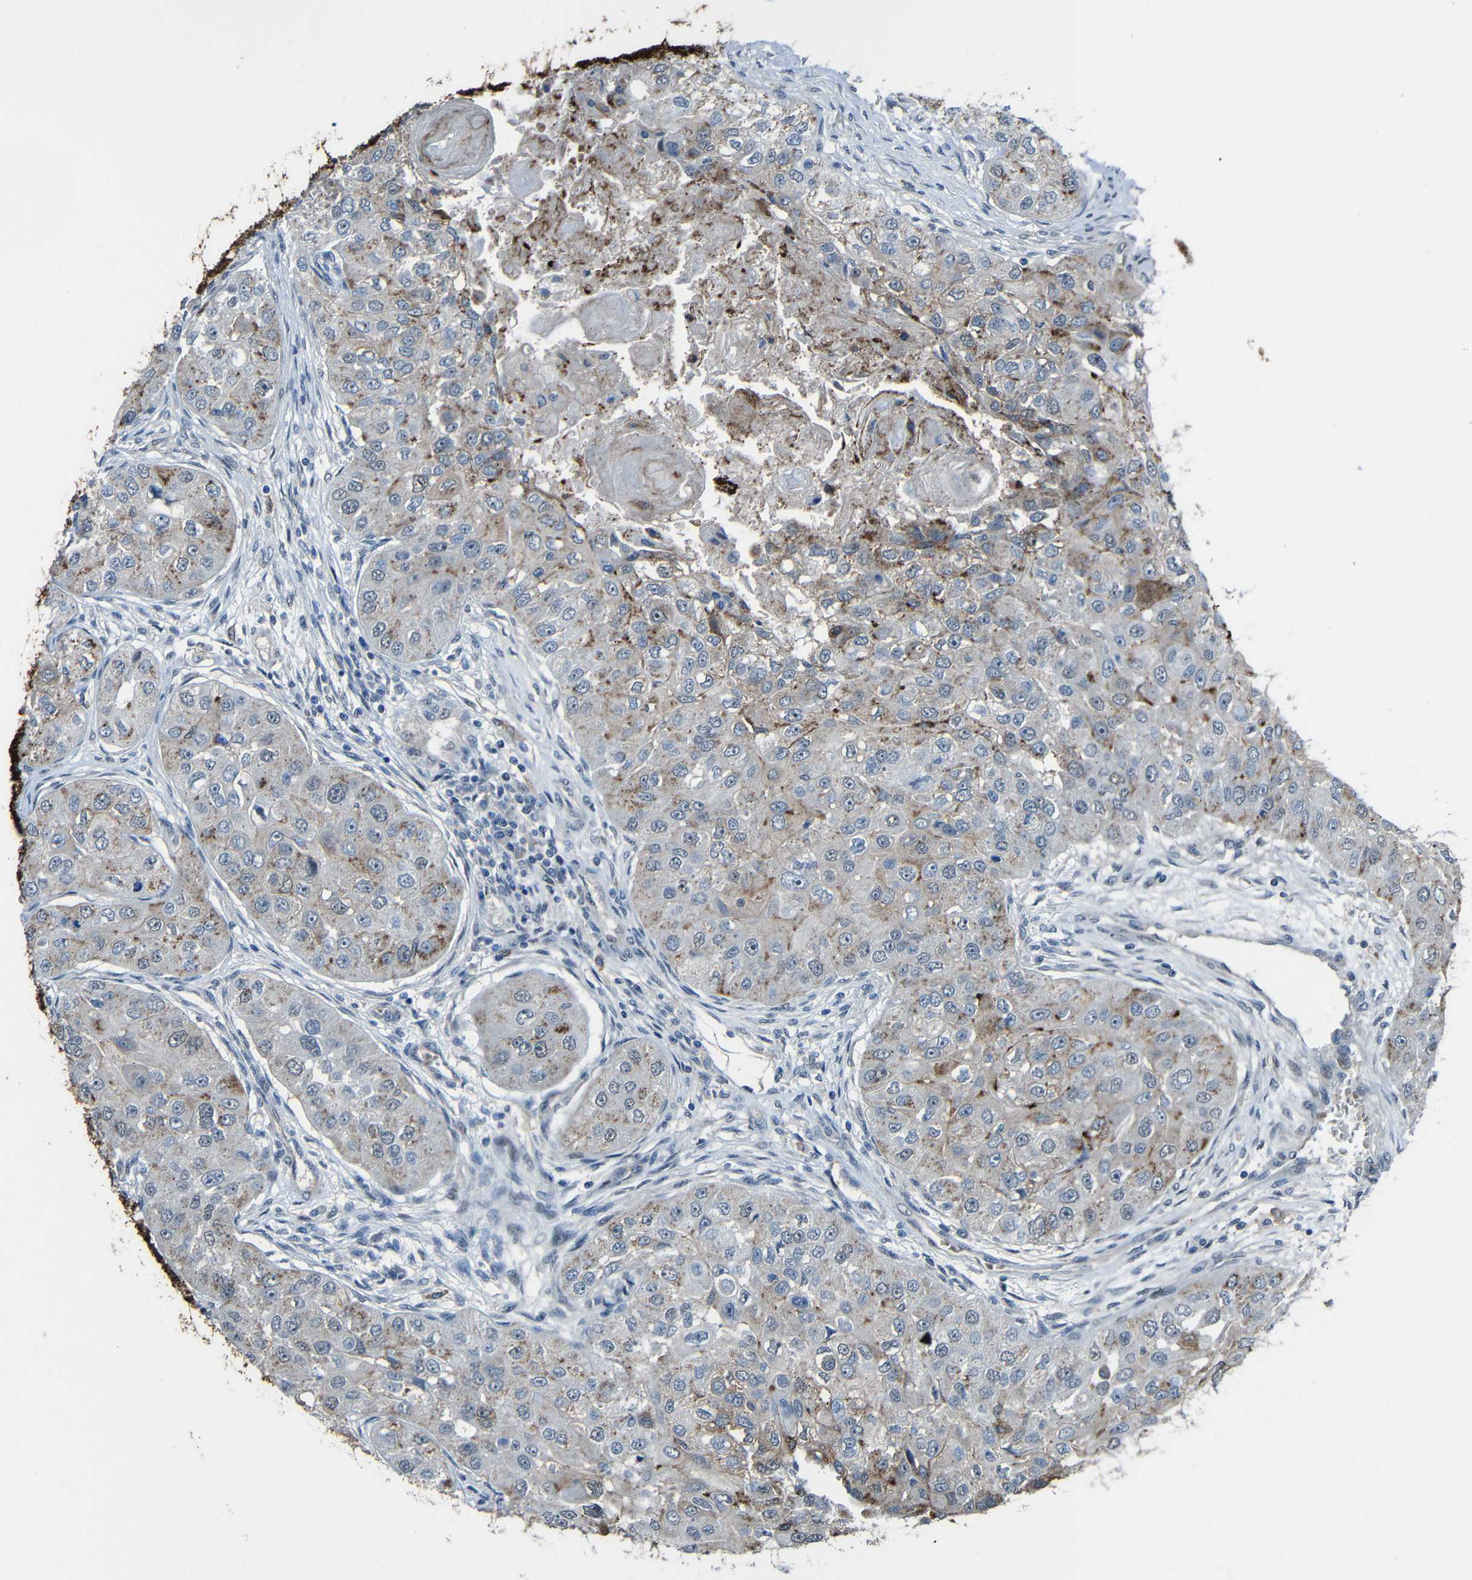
{"staining": {"intensity": "moderate", "quantity": "25%-75%", "location": "cytoplasmic/membranous"}, "tissue": "head and neck cancer", "cell_type": "Tumor cells", "image_type": "cancer", "snomed": [{"axis": "morphology", "description": "Normal tissue, NOS"}, {"axis": "morphology", "description": "Squamous cell carcinoma, NOS"}, {"axis": "topography", "description": "Skeletal muscle"}, {"axis": "topography", "description": "Head-Neck"}], "caption": "The histopathology image shows immunohistochemical staining of squamous cell carcinoma (head and neck). There is moderate cytoplasmic/membranous expression is appreciated in approximately 25%-75% of tumor cells.", "gene": "DNAJC5", "patient": {"sex": "male", "age": 51}}